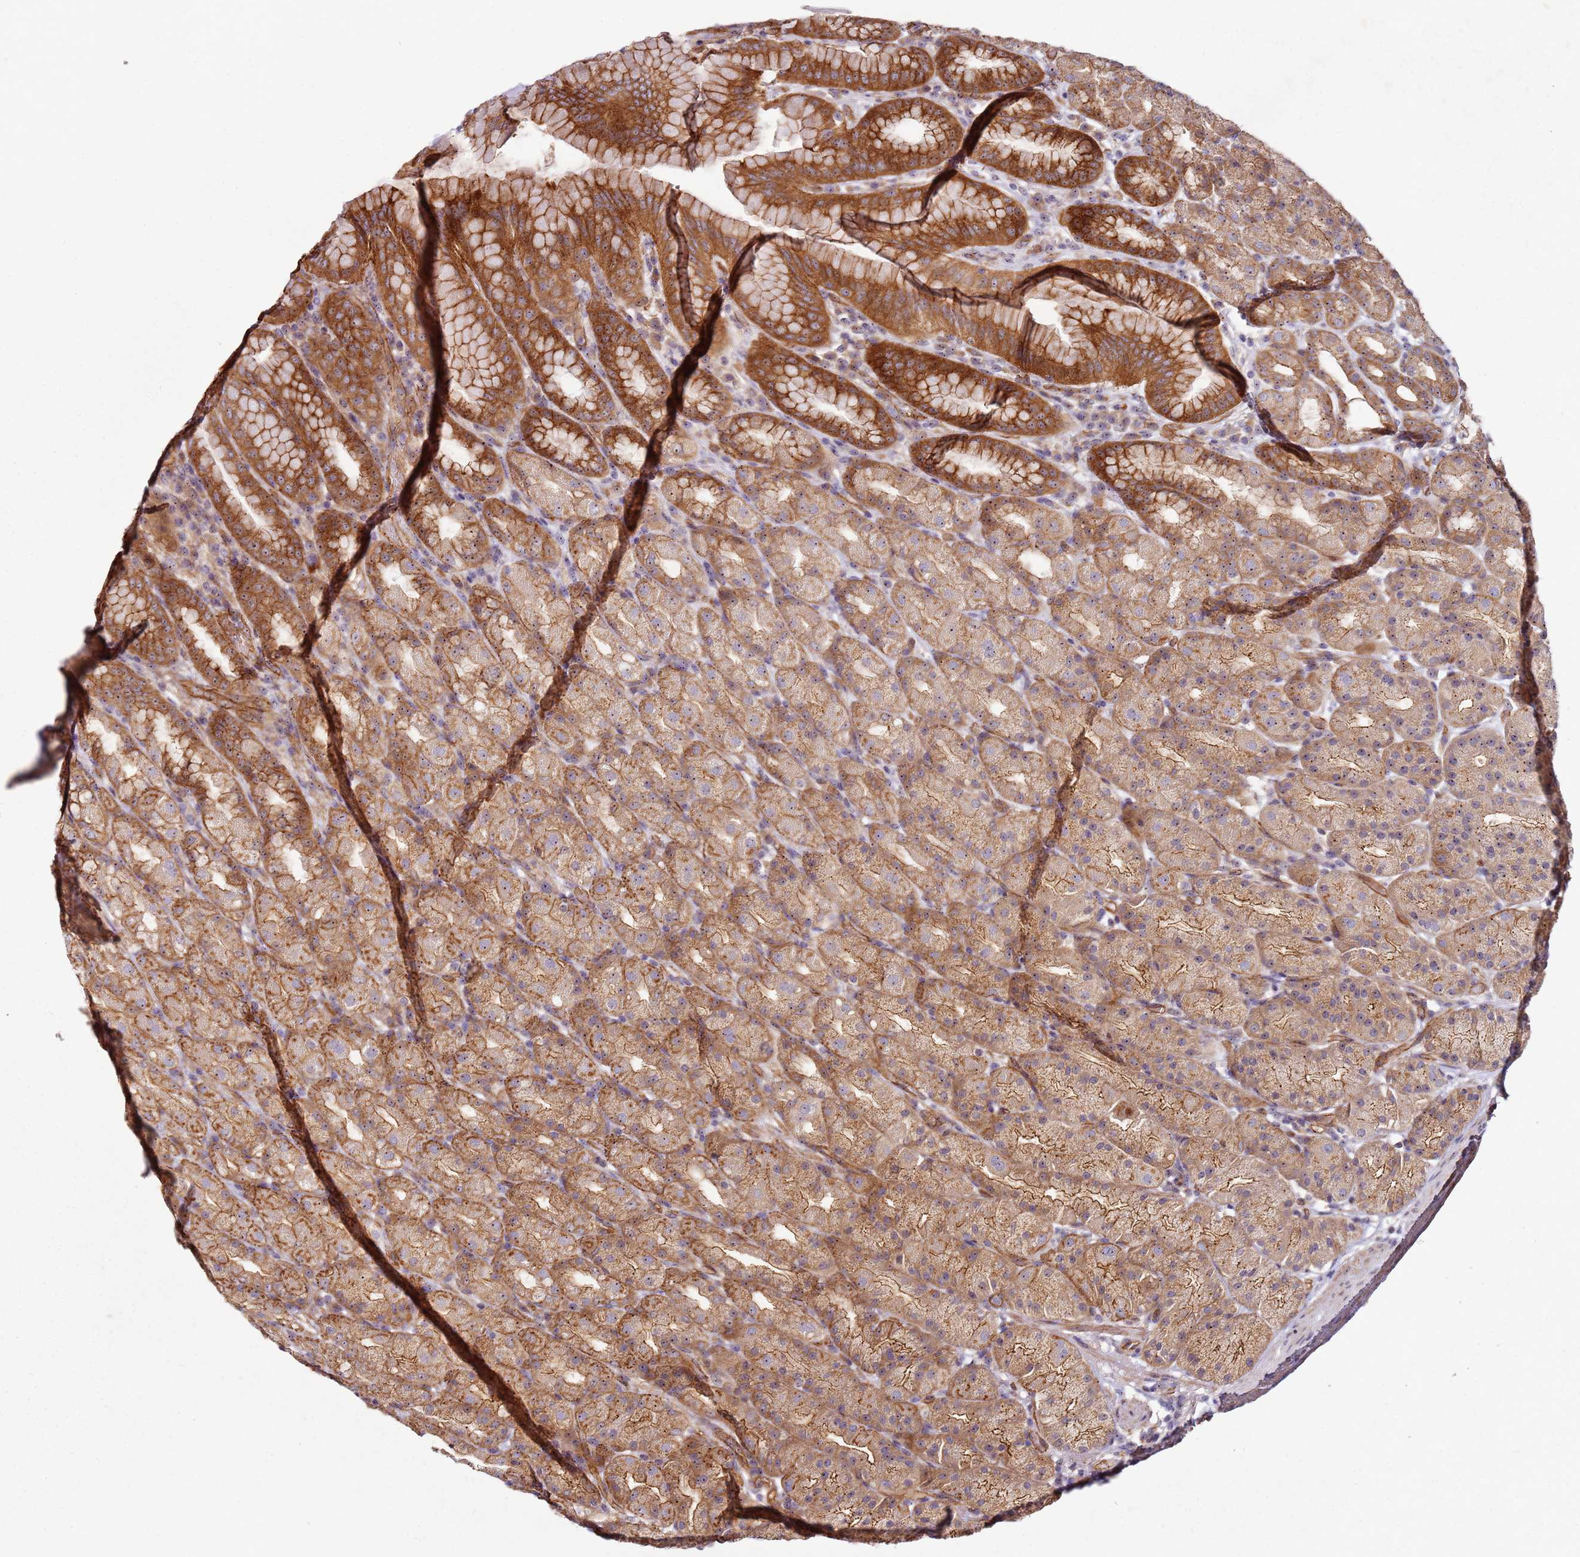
{"staining": {"intensity": "strong", "quantity": "25%-75%", "location": "cytoplasmic/membranous"}, "tissue": "stomach", "cell_type": "Glandular cells", "image_type": "normal", "snomed": [{"axis": "morphology", "description": "Normal tissue, NOS"}, {"axis": "topography", "description": "Stomach, upper"}, {"axis": "topography", "description": "Stomach"}], "caption": "IHC photomicrograph of unremarkable human stomach stained for a protein (brown), which shows high levels of strong cytoplasmic/membranous staining in approximately 25%-75% of glandular cells.", "gene": "C2CD4B", "patient": {"sex": "male", "age": 68}}